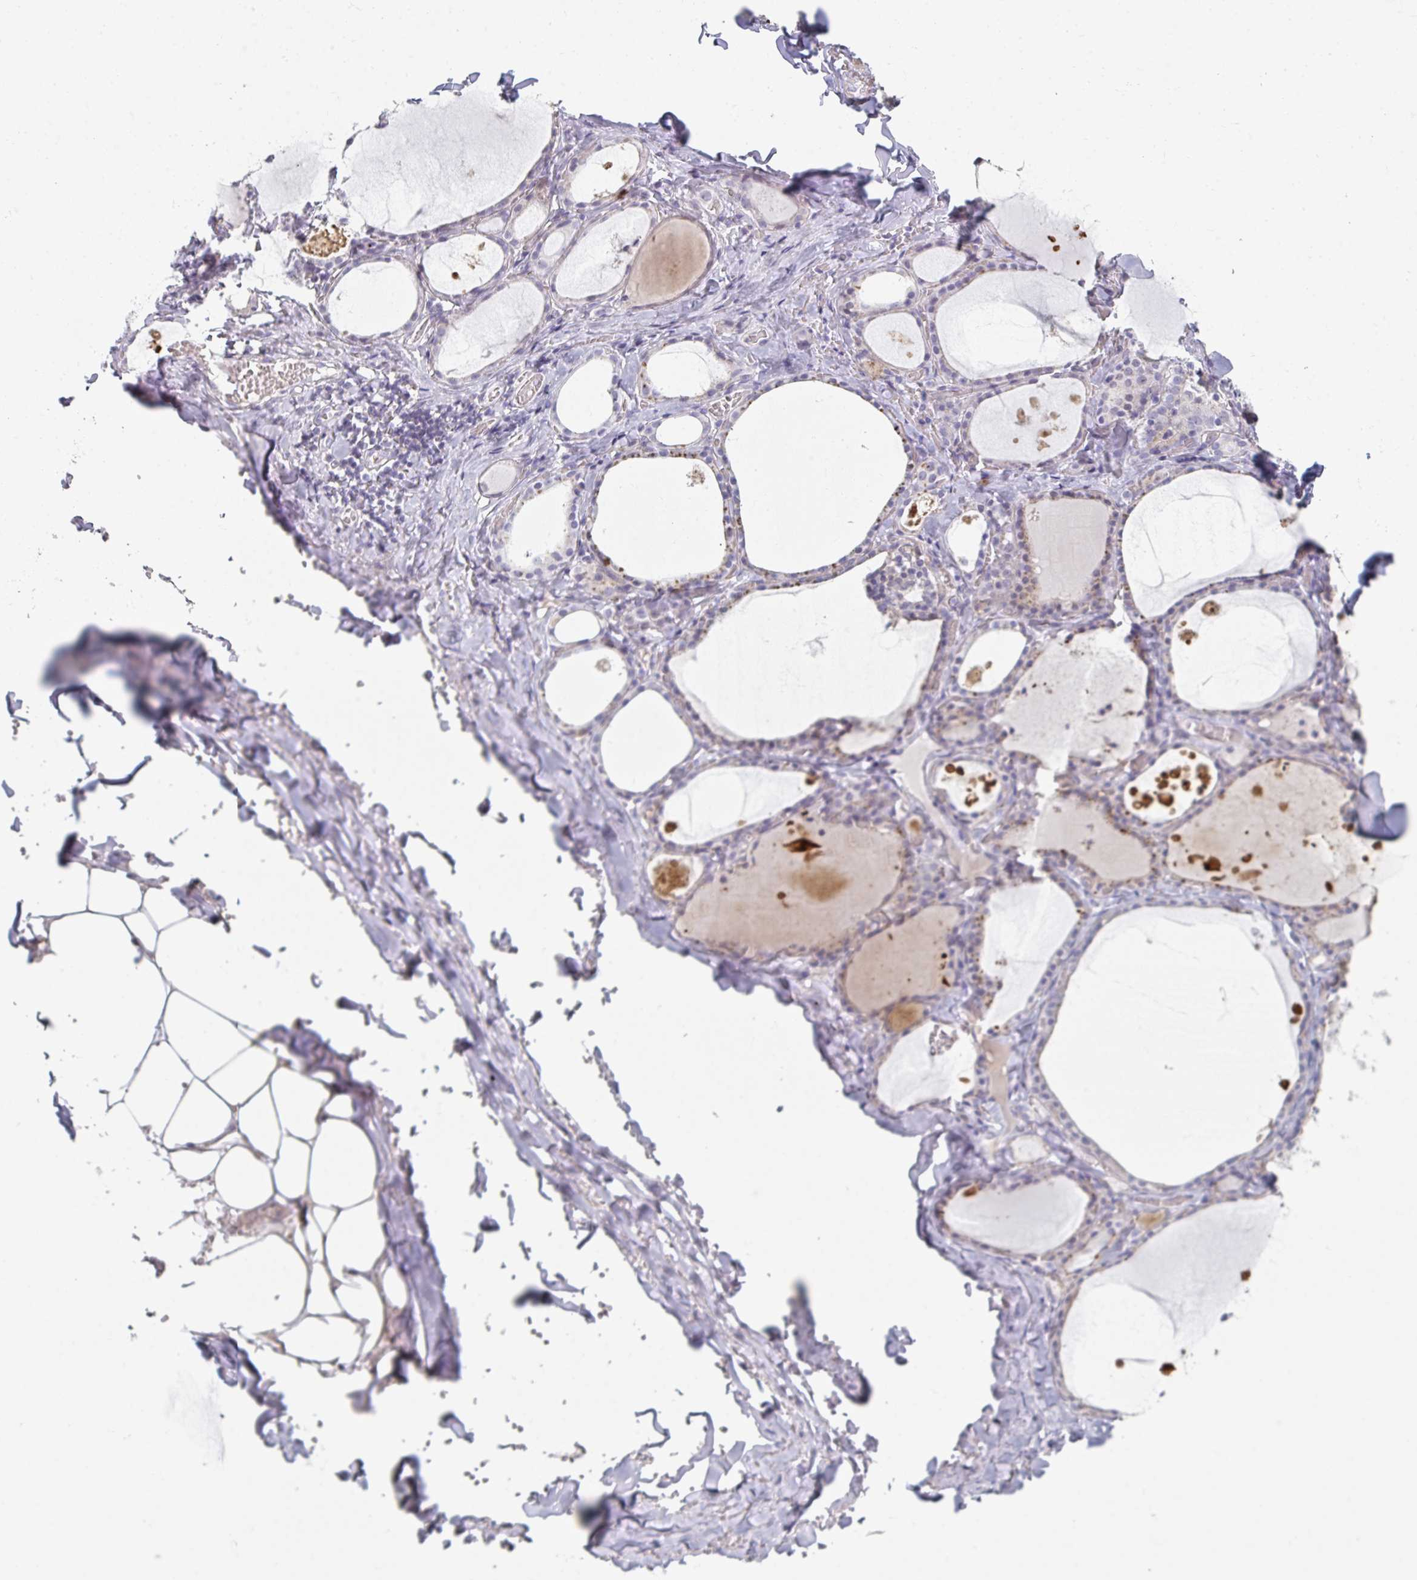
{"staining": {"intensity": "negative", "quantity": "none", "location": "none"}, "tissue": "thyroid gland", "cell_type": "Glandular cells", "image_type": "normal", "snomed": [{"axis": "morphology", "description": "Normal tissue, NOS"}, {"axis": "topography", "description": "Thyroid gland"}], "caption": "DAB (3,3'-diaminobenzidine) immunohistochemical staining of unremarkable thyroid gland shows no significant positivity in glandular cells. (DAB IHC with hematoxylin counter stain).", "gene": "A1CF", "patient": {"sex": "male", "age": 56}}